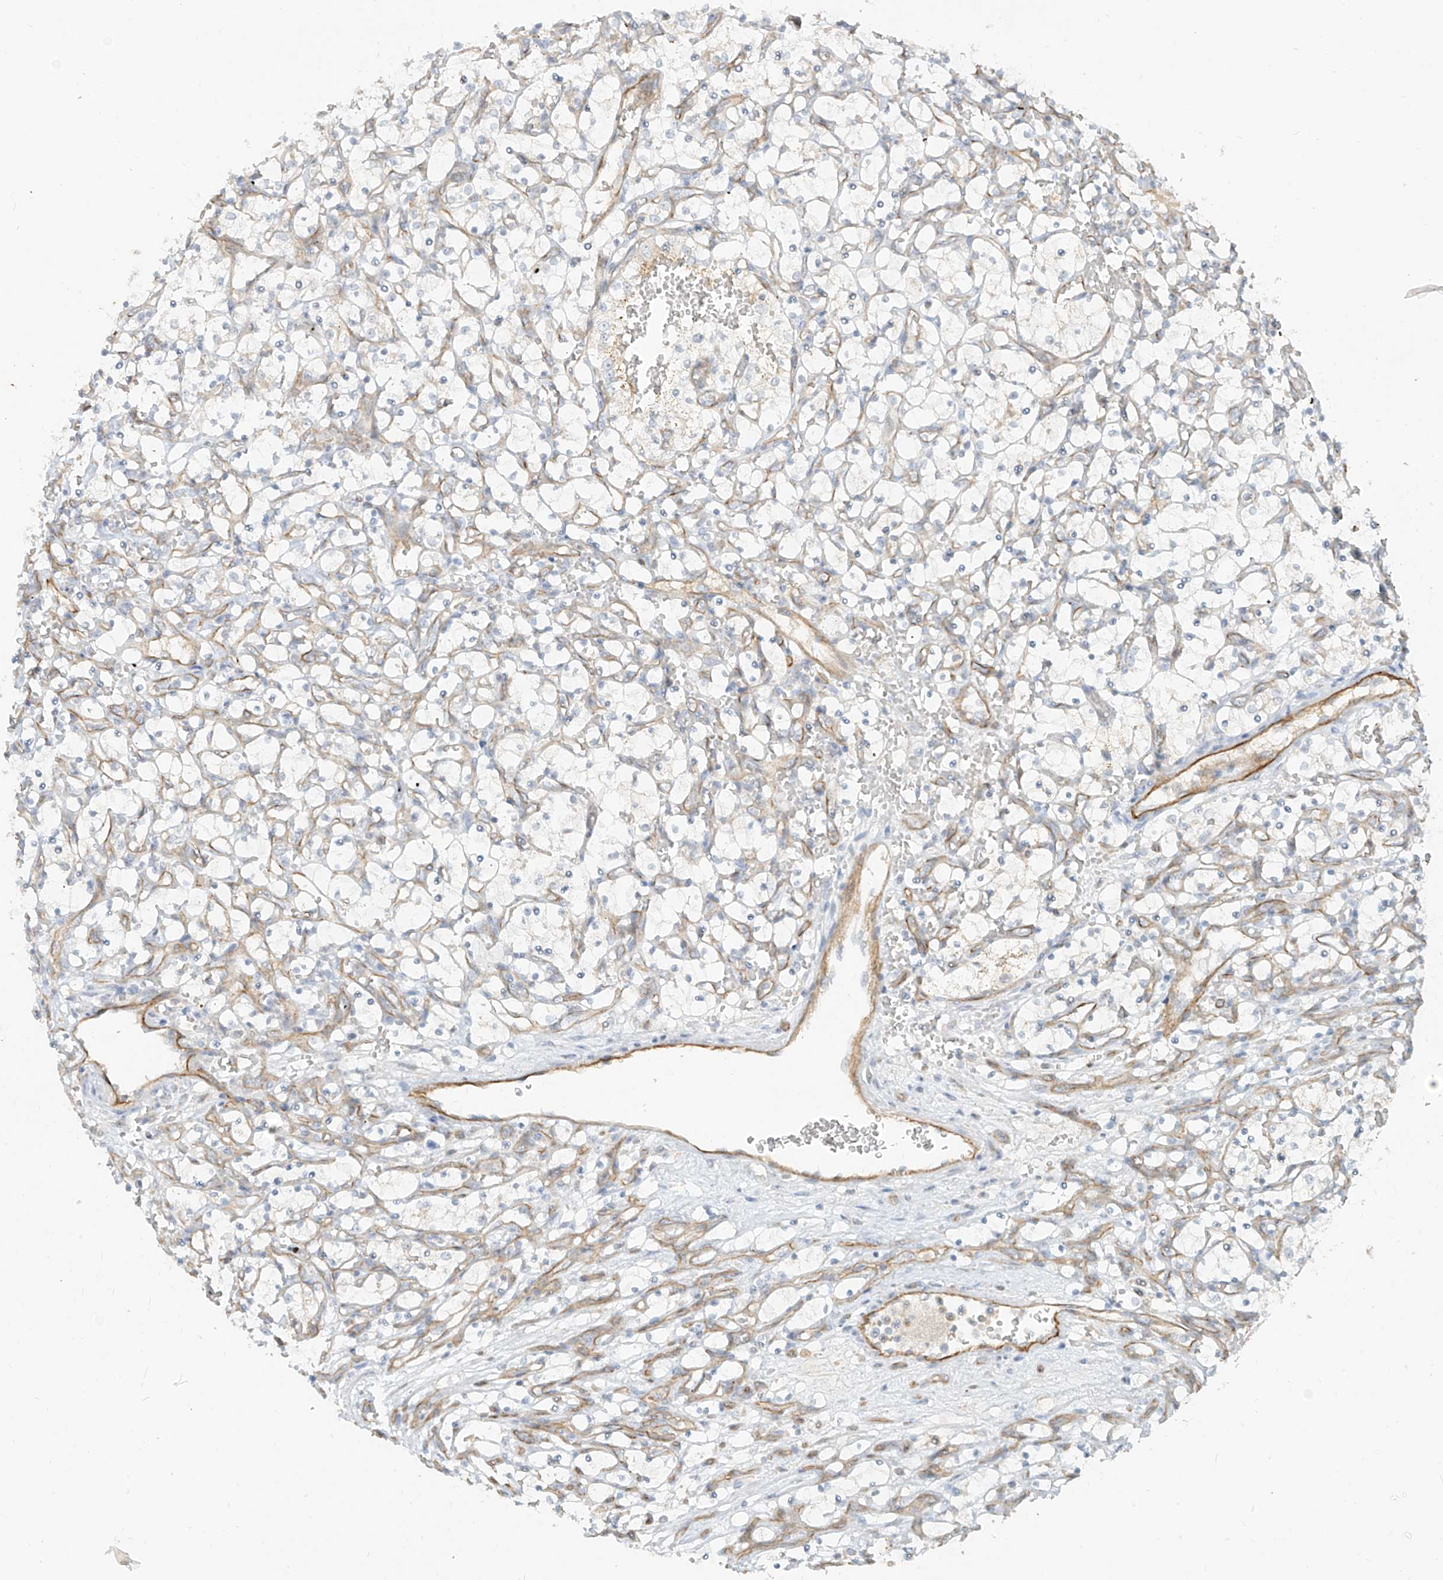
{"staining": {"intensity": "negative", "quantity": "none", "location": "none"}, "tissue": "renal cancer", "cell_type": "Tumor cells", "image_type": "cancer", "snomed": [{"axis": "morphology", "description": "Adenocarcinoma, NOS"}, {"axis": "topography", "description": "Kidney"}], "caption": "Tumor cells show no significant expression in renal cancer.", "gene": "C2orf42", "patient": {"sex": "female", "age": 69}}